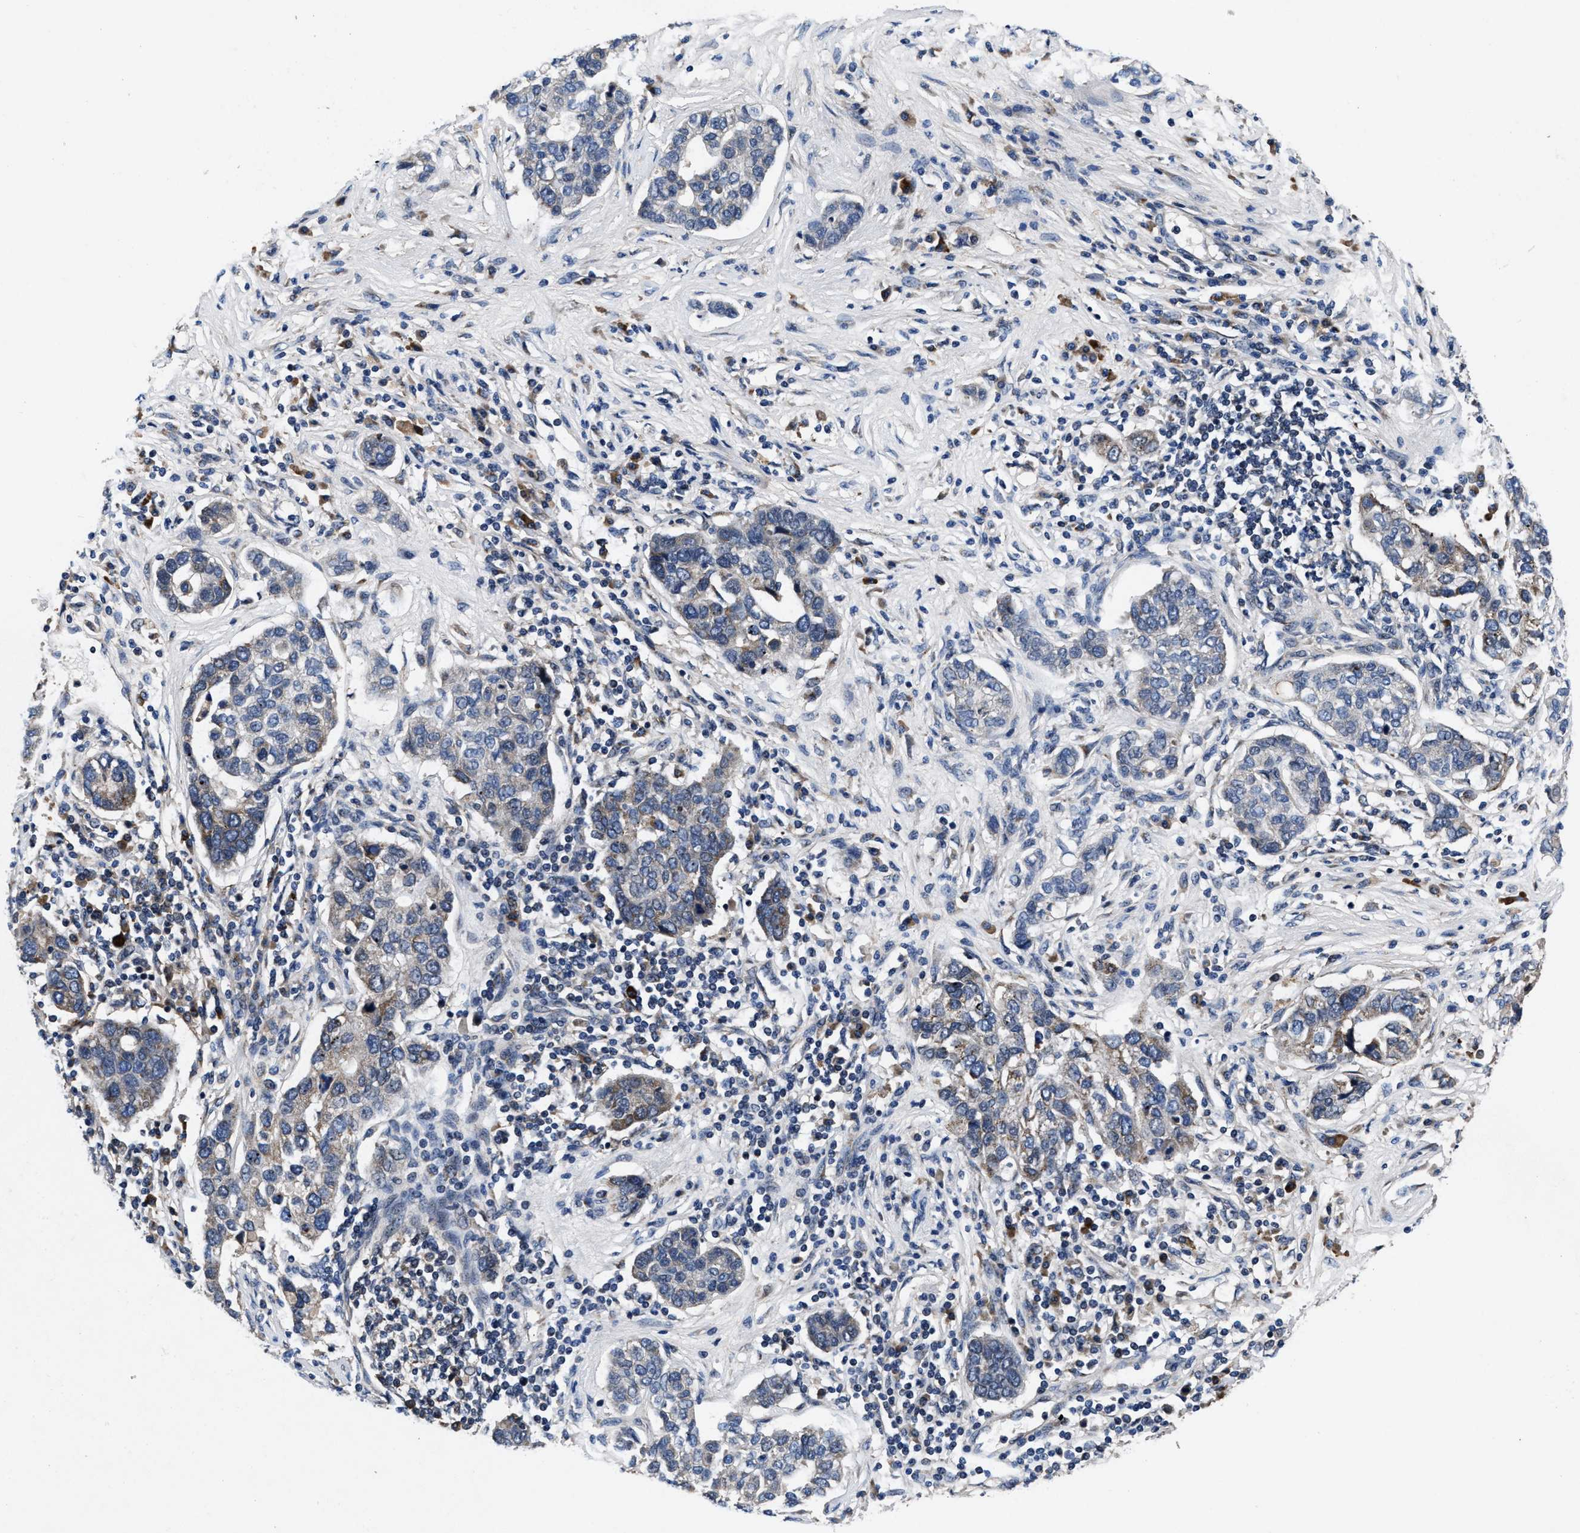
{"staining": {"intensity": "negative", "quantity": "none", "location": "none"}, "tissue": "pancreatic cancer", "cell_type": "Tumor cells", "image_type": "cancer", "snomed": [{"axis": "morphology", "description": "Adenocarcinoma, NOS"}, {"axis": "topography", "description": "Pancreas"}], "caption": "Tumor cells show no significant positivity in pancreatic adenocarcinoma.", "gene": "TMEM53", "patient": {"sex": "female", "age": 61}}